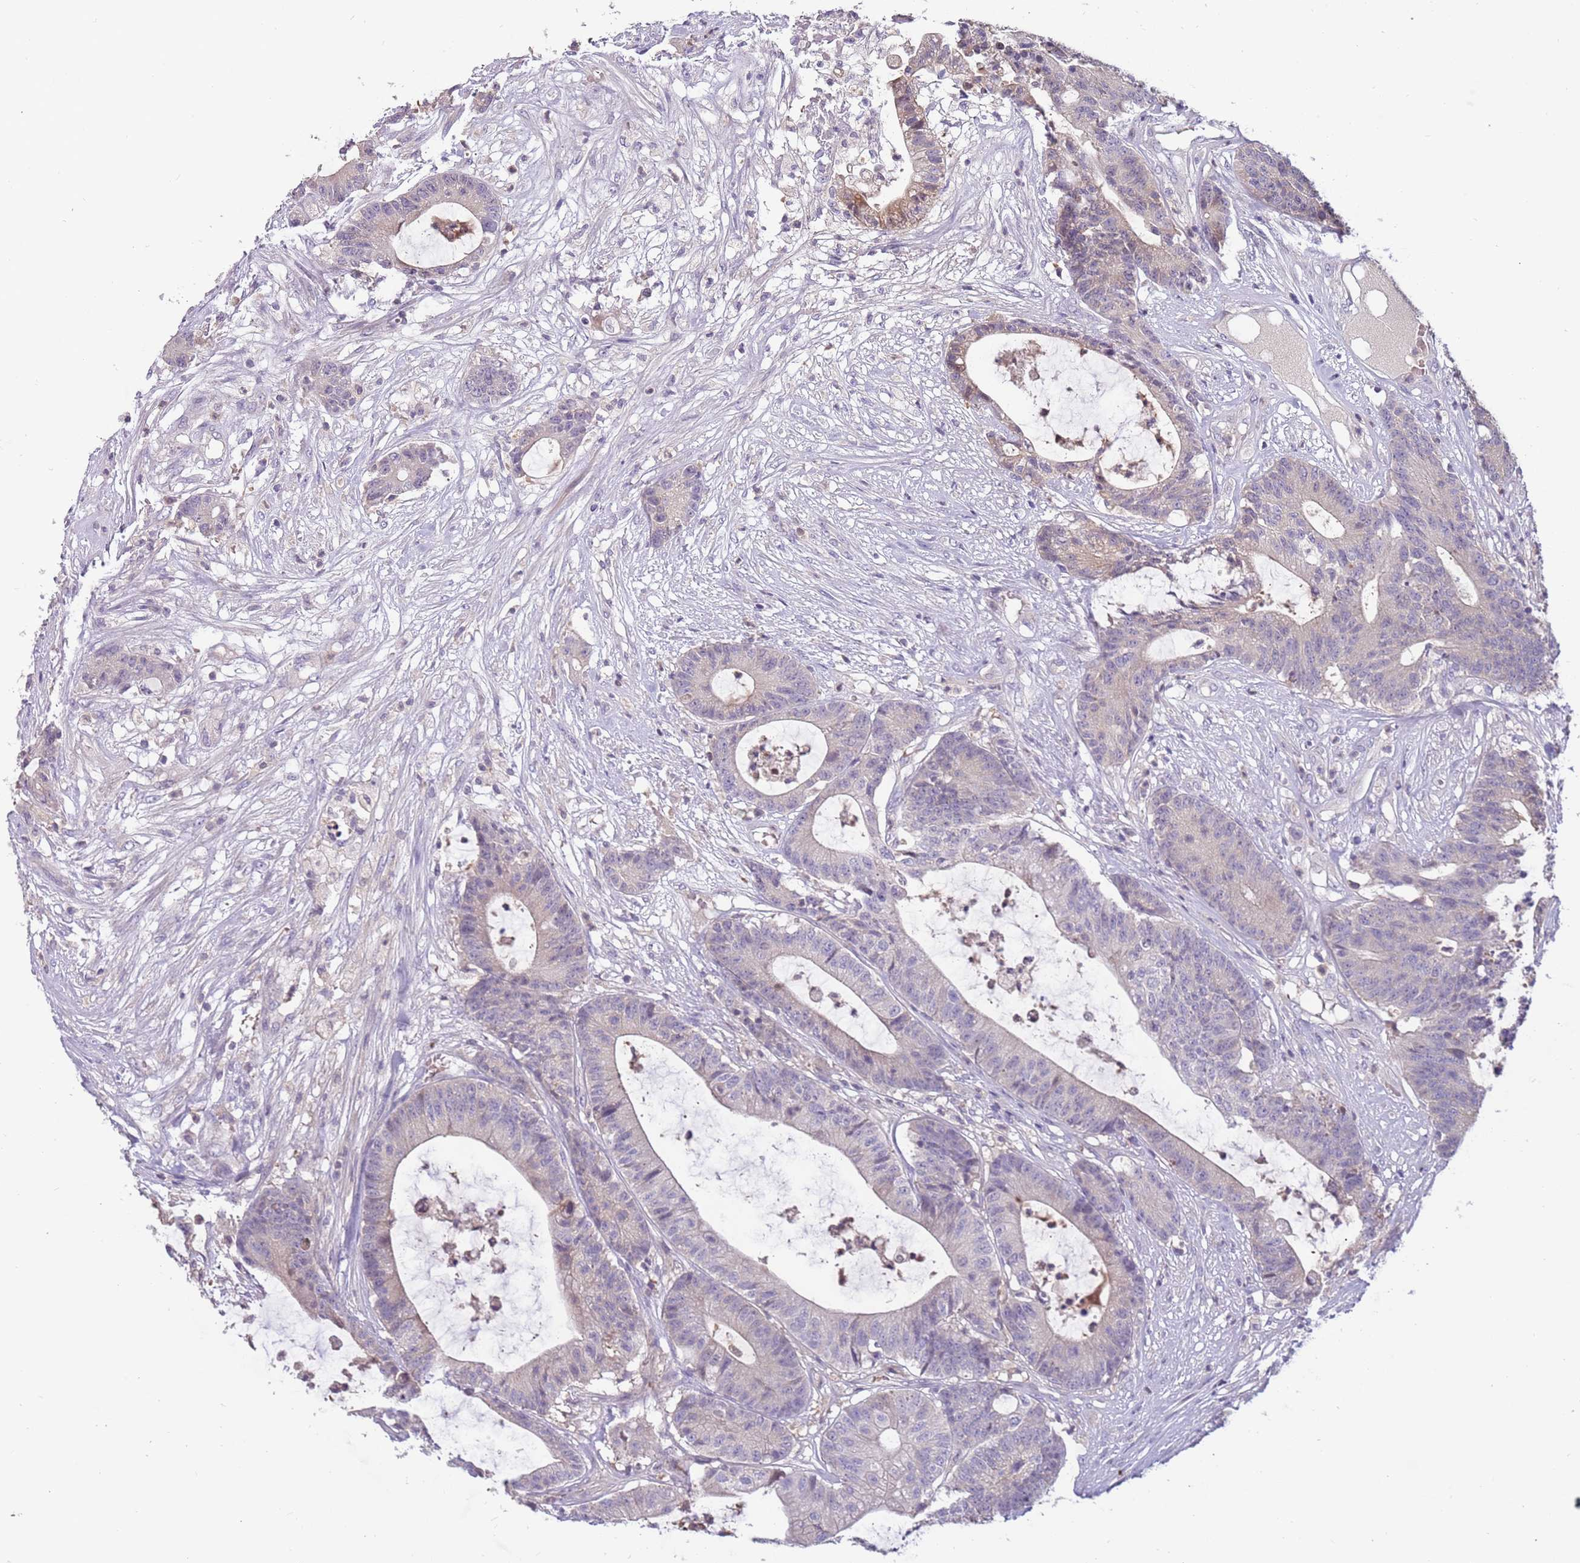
{"staining": {"intensity": "negative", "quantity": "none", "location": "none"}, "tissue": "colorectal cancer", "cell_type": "Tumor cells", "image_type": "cancer", "snomed": [{"axis": "morphology", "description": "Adenocarcinoma, NOS"}, {"axis": "topography", "description": "Colon"}], "caption": "A high-resolution micrograph shows IHC staining of colorectal cancer (adenocarcinoma), which reveals no significant staining in tumor cells.", "gene": "ARHGAP5", "patient": {"sex": "female", "age": 84}}